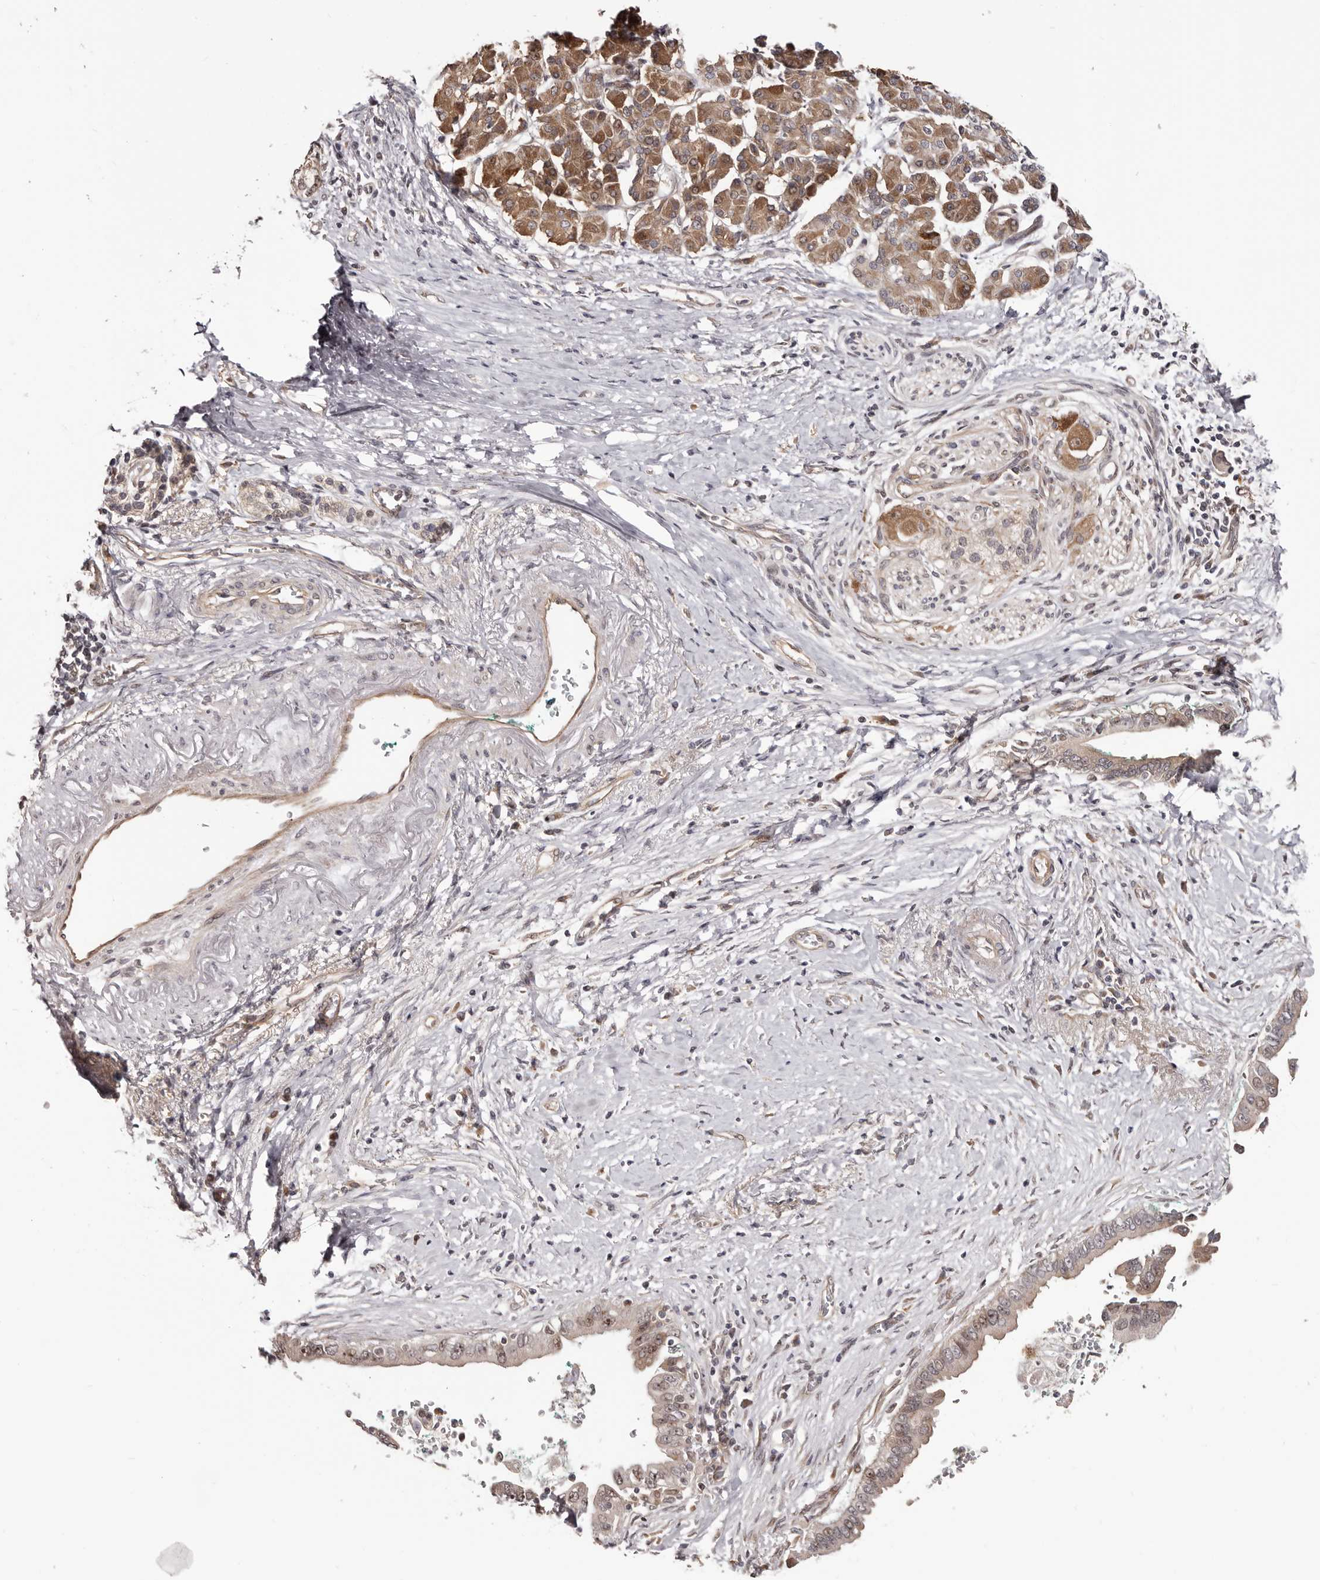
{"staining": {"intensity": "moderate", "quantity": "<25%", "location": "nuclear"}, "tissue": "pancreatic cancer", "cell_type": "Tumor cells", "image_type": "cancer", "snomed": [{"axis": "morphology", "description": "Adenocarcinoma, NOS"}, {"axis": "topography", "description": "Pancreas"}], "caption": "Protein expression analysis of pancreatic cancer (adenocarcinoma) exhibits moderate nuclear expression in approximately <25% of tumor cells.", "gene": "NOL12", "patient": {"sex": "male", "age": 78}}